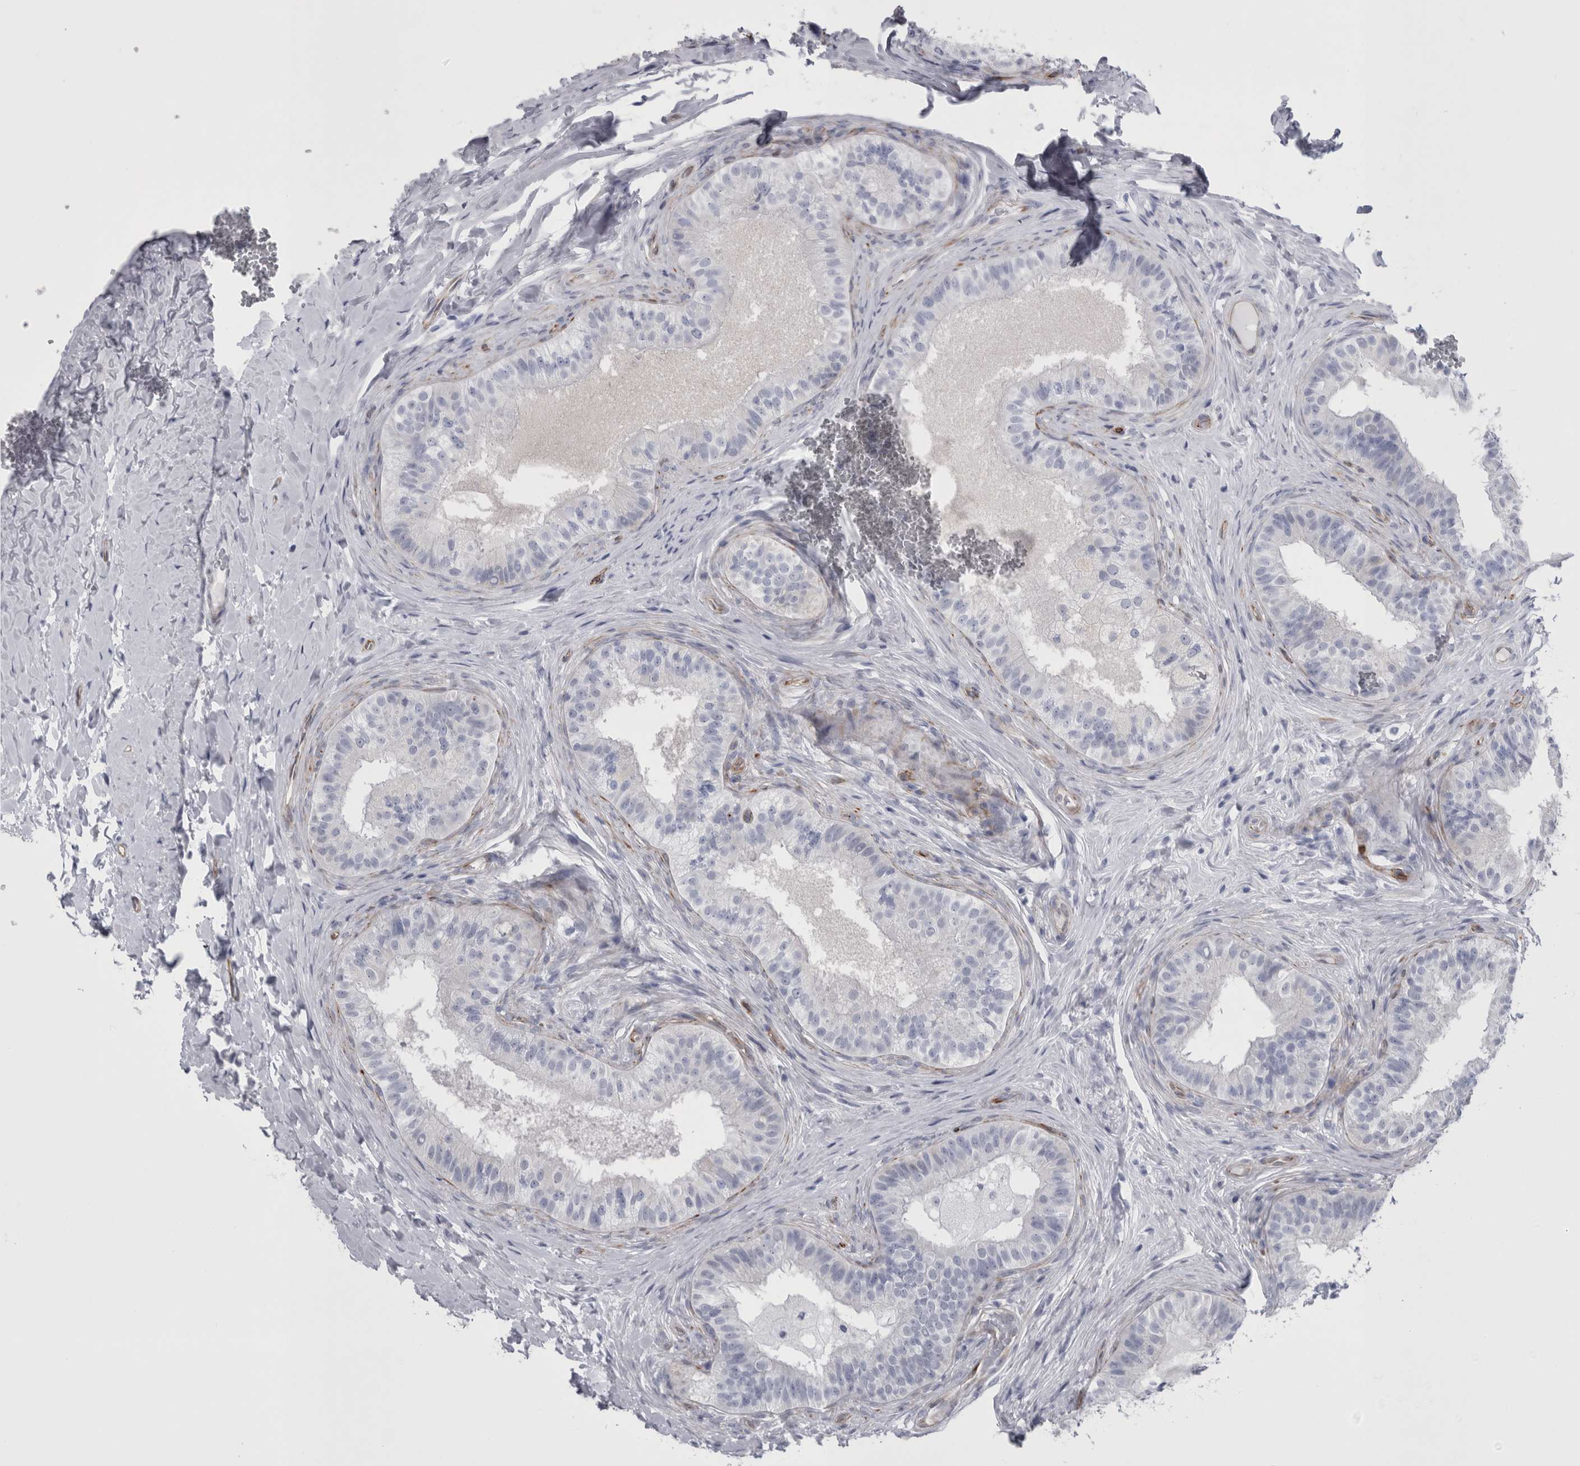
{"staining": {"intensity": "negative", "quantity": "none", "location": "none"}, "tissue": "epididymis", "cell_type": "Glandular cells", "image_type": "normal", "snomed": [{"axis": "morphology", "description": "Normal tissue, NOS"}, {"axis": "topography", "description": "Epididymis"}], "caption": "Glandular cells show no significant positivity in normal epididymis.", "gene": "VWDE", "patient": {"sex": "male", "age": 49}}